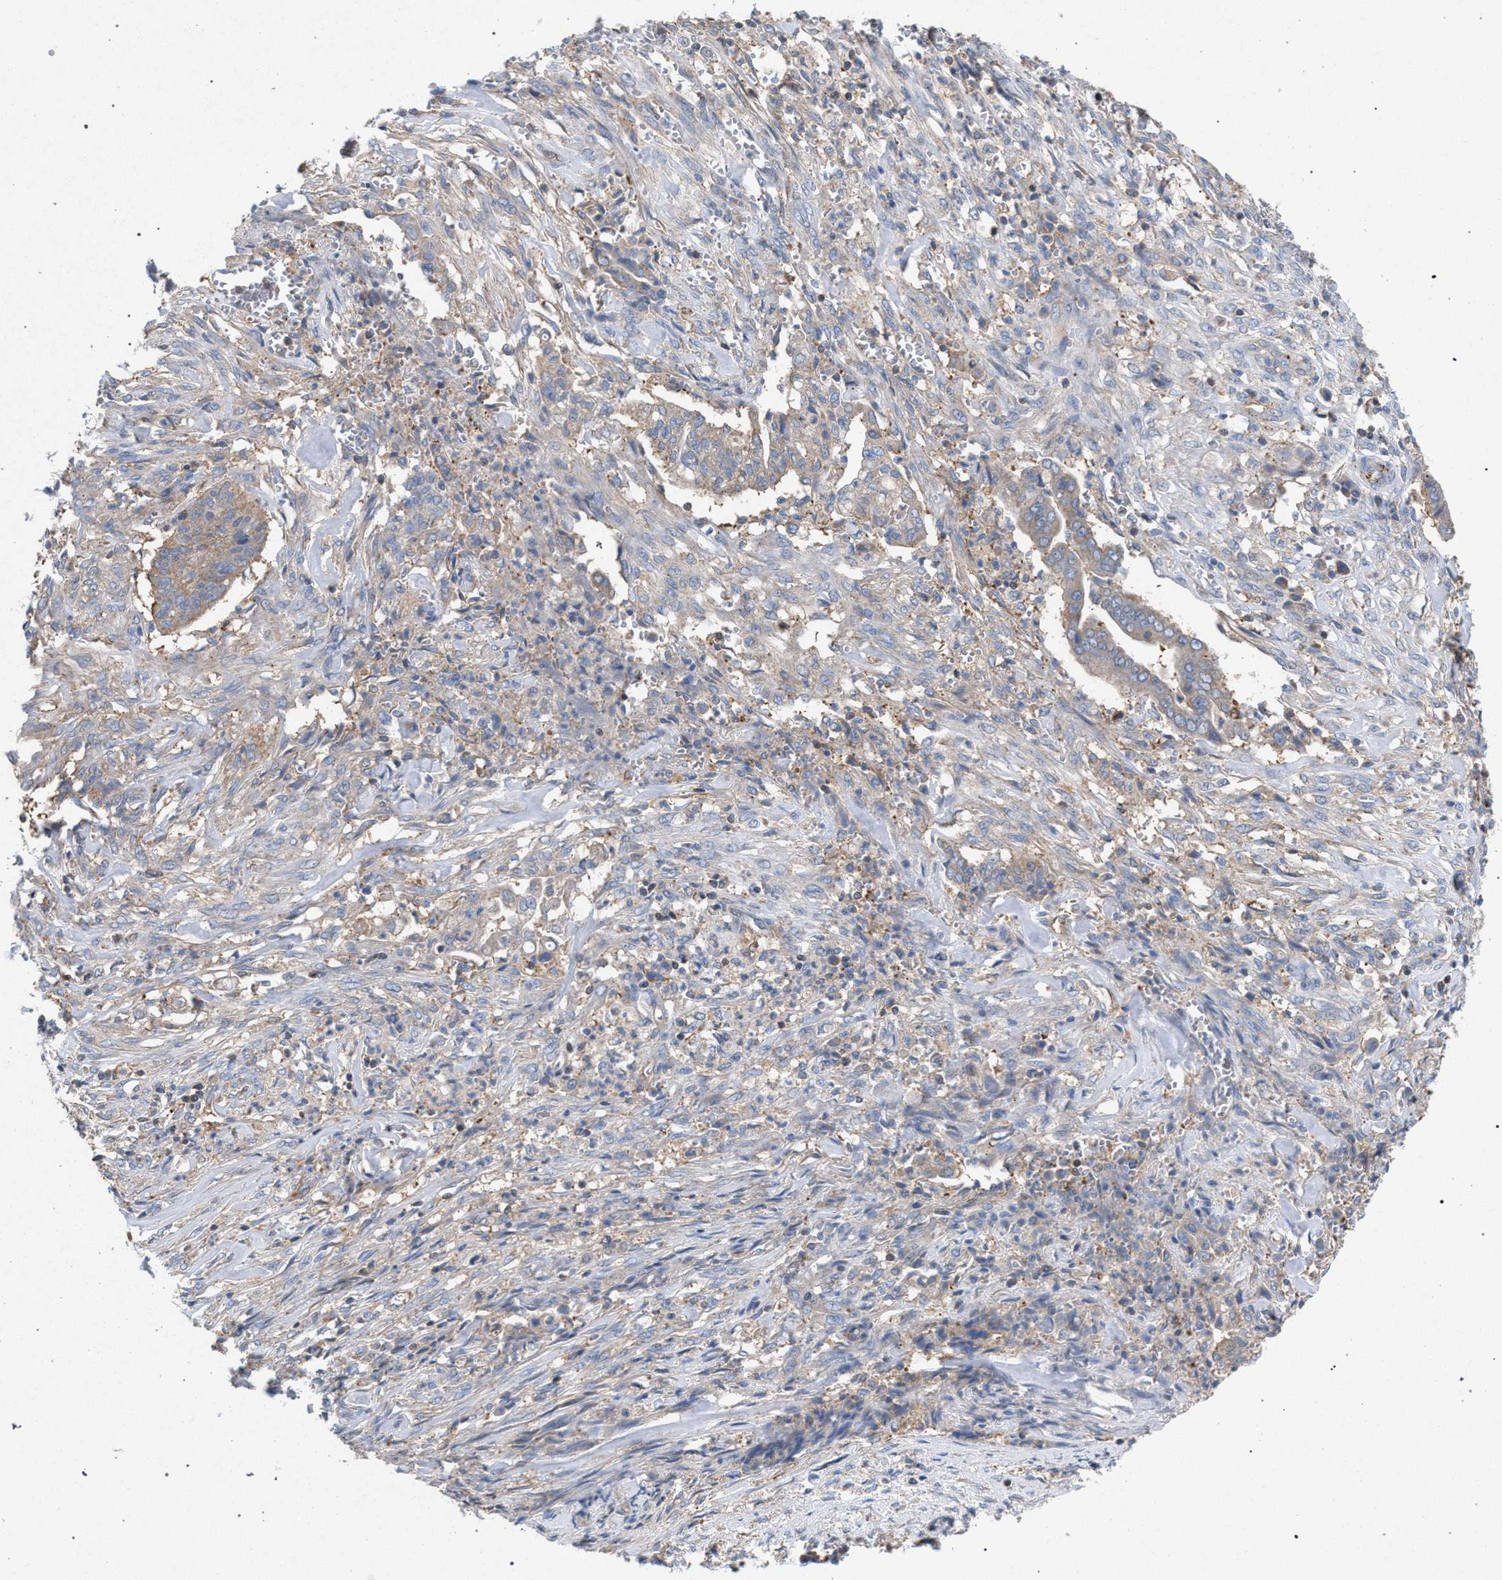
{"staining": {"intensity": "moderate", "quantity": ">75%", "location": "cytoplasmic/membranous"}, "tissue": "cervical cancer", "cell_type": "Tumor cells", "image_type": "cancer", "snomed": [{"axis": "morphology", "description": "Adenocarcinoma, NOS"}, {"axis": "topography", "description": "Cervix"}], "caption": "Cervical cancer stained with a protein marker shows moderate staining in tumor cells.", "gene": "VPS13A", "patient": {"sex": "female", "age": 44}}